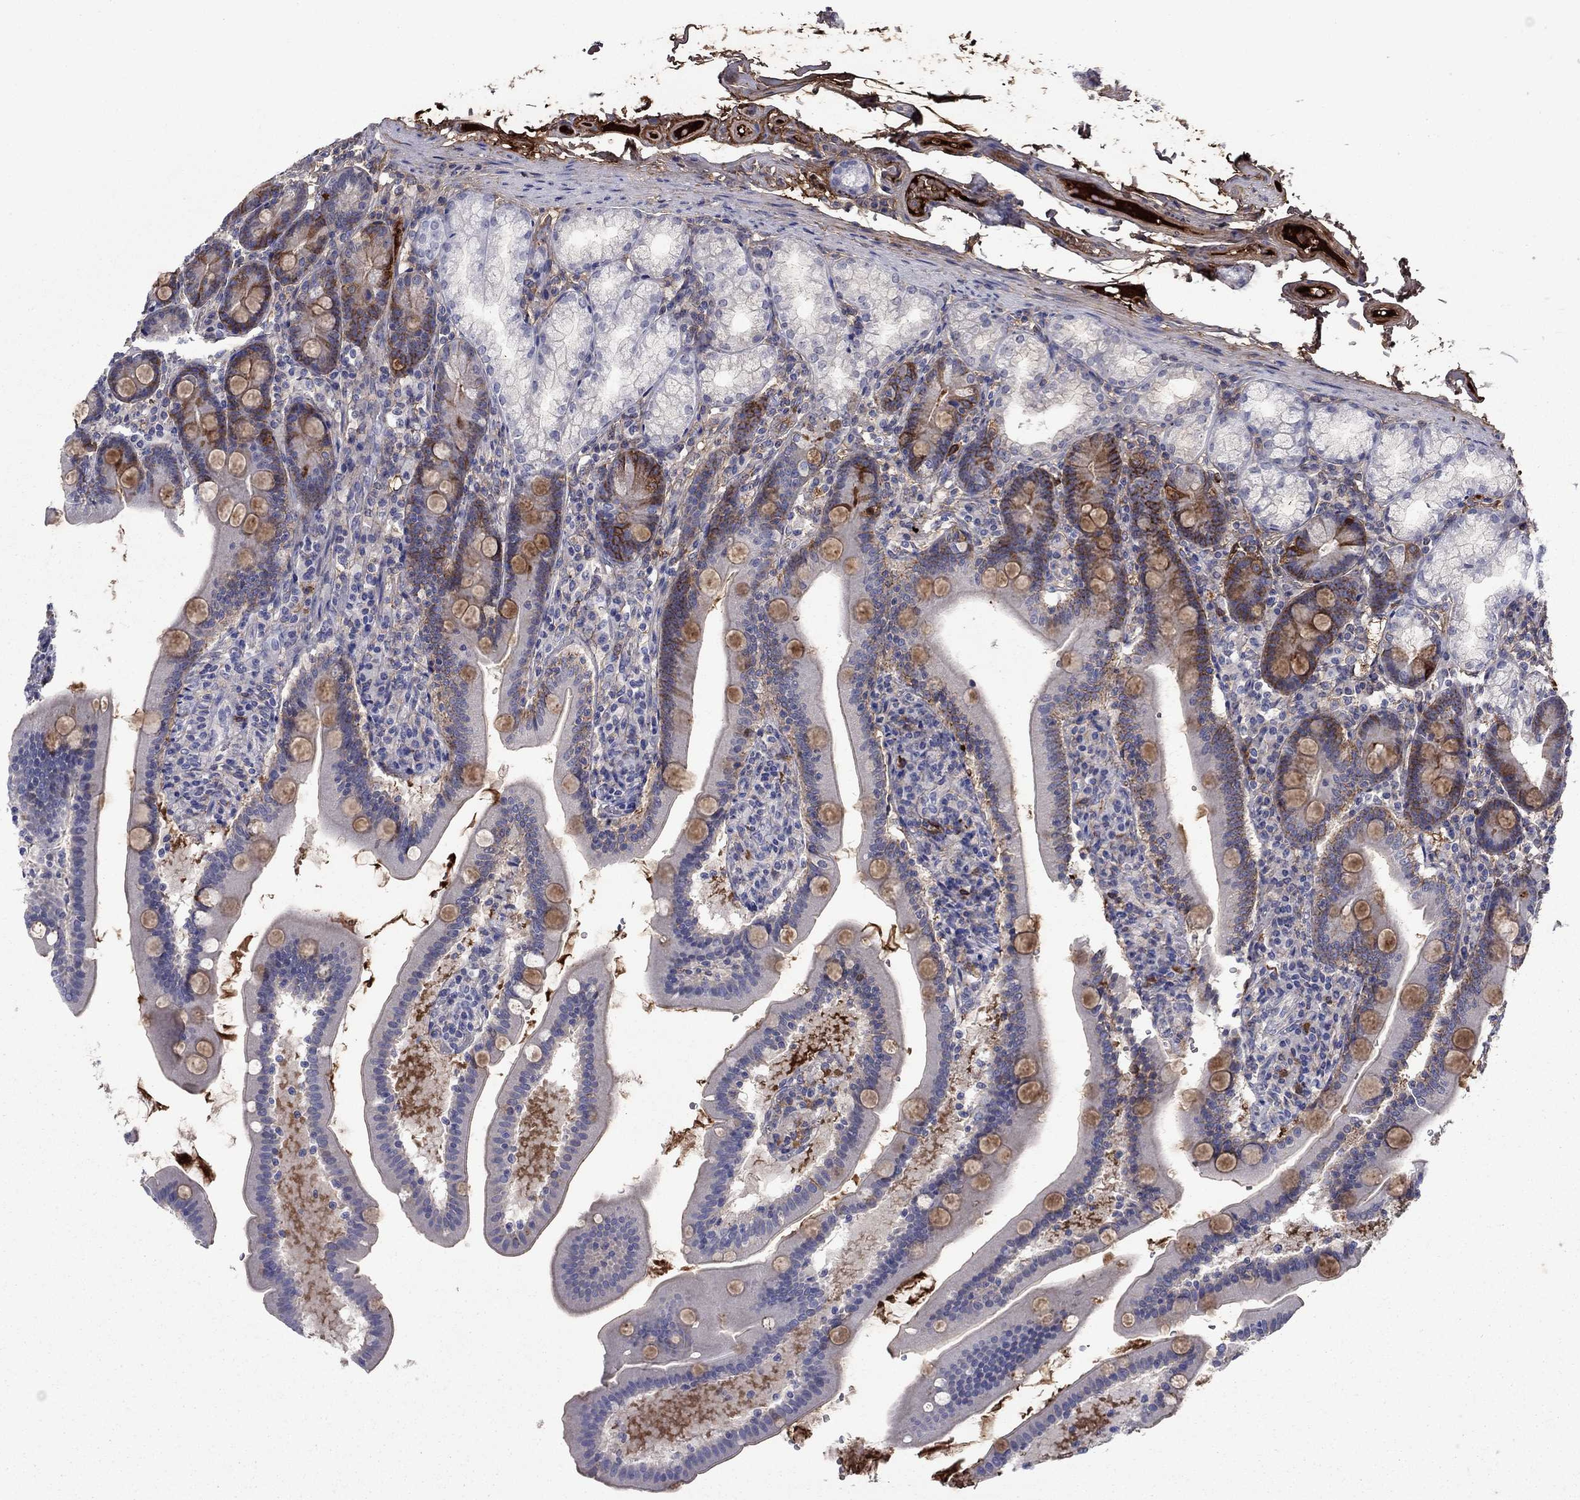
{"staining": {"intensity": "moderate", "quantity": "<25%", "location": "cytoplasmic/membranous"}, "tissue": "duodenum", "cell_type": "Glandular cells", "image_type": "normal", "snomed": [{"axis": "morphology", "description": "Normal tissue, NOS"}, {"axis": "topography", "description": "Duodenum"}], "caption": "Immunohistochemistry image of unremarkable human duodenum stained for a protein (brown), which displays low levels of moderate cytoplasmic/membranous expression in about <25% of glandular cells.", "gene": "HPX", "patient": {"sex": "female", "age": 67}}